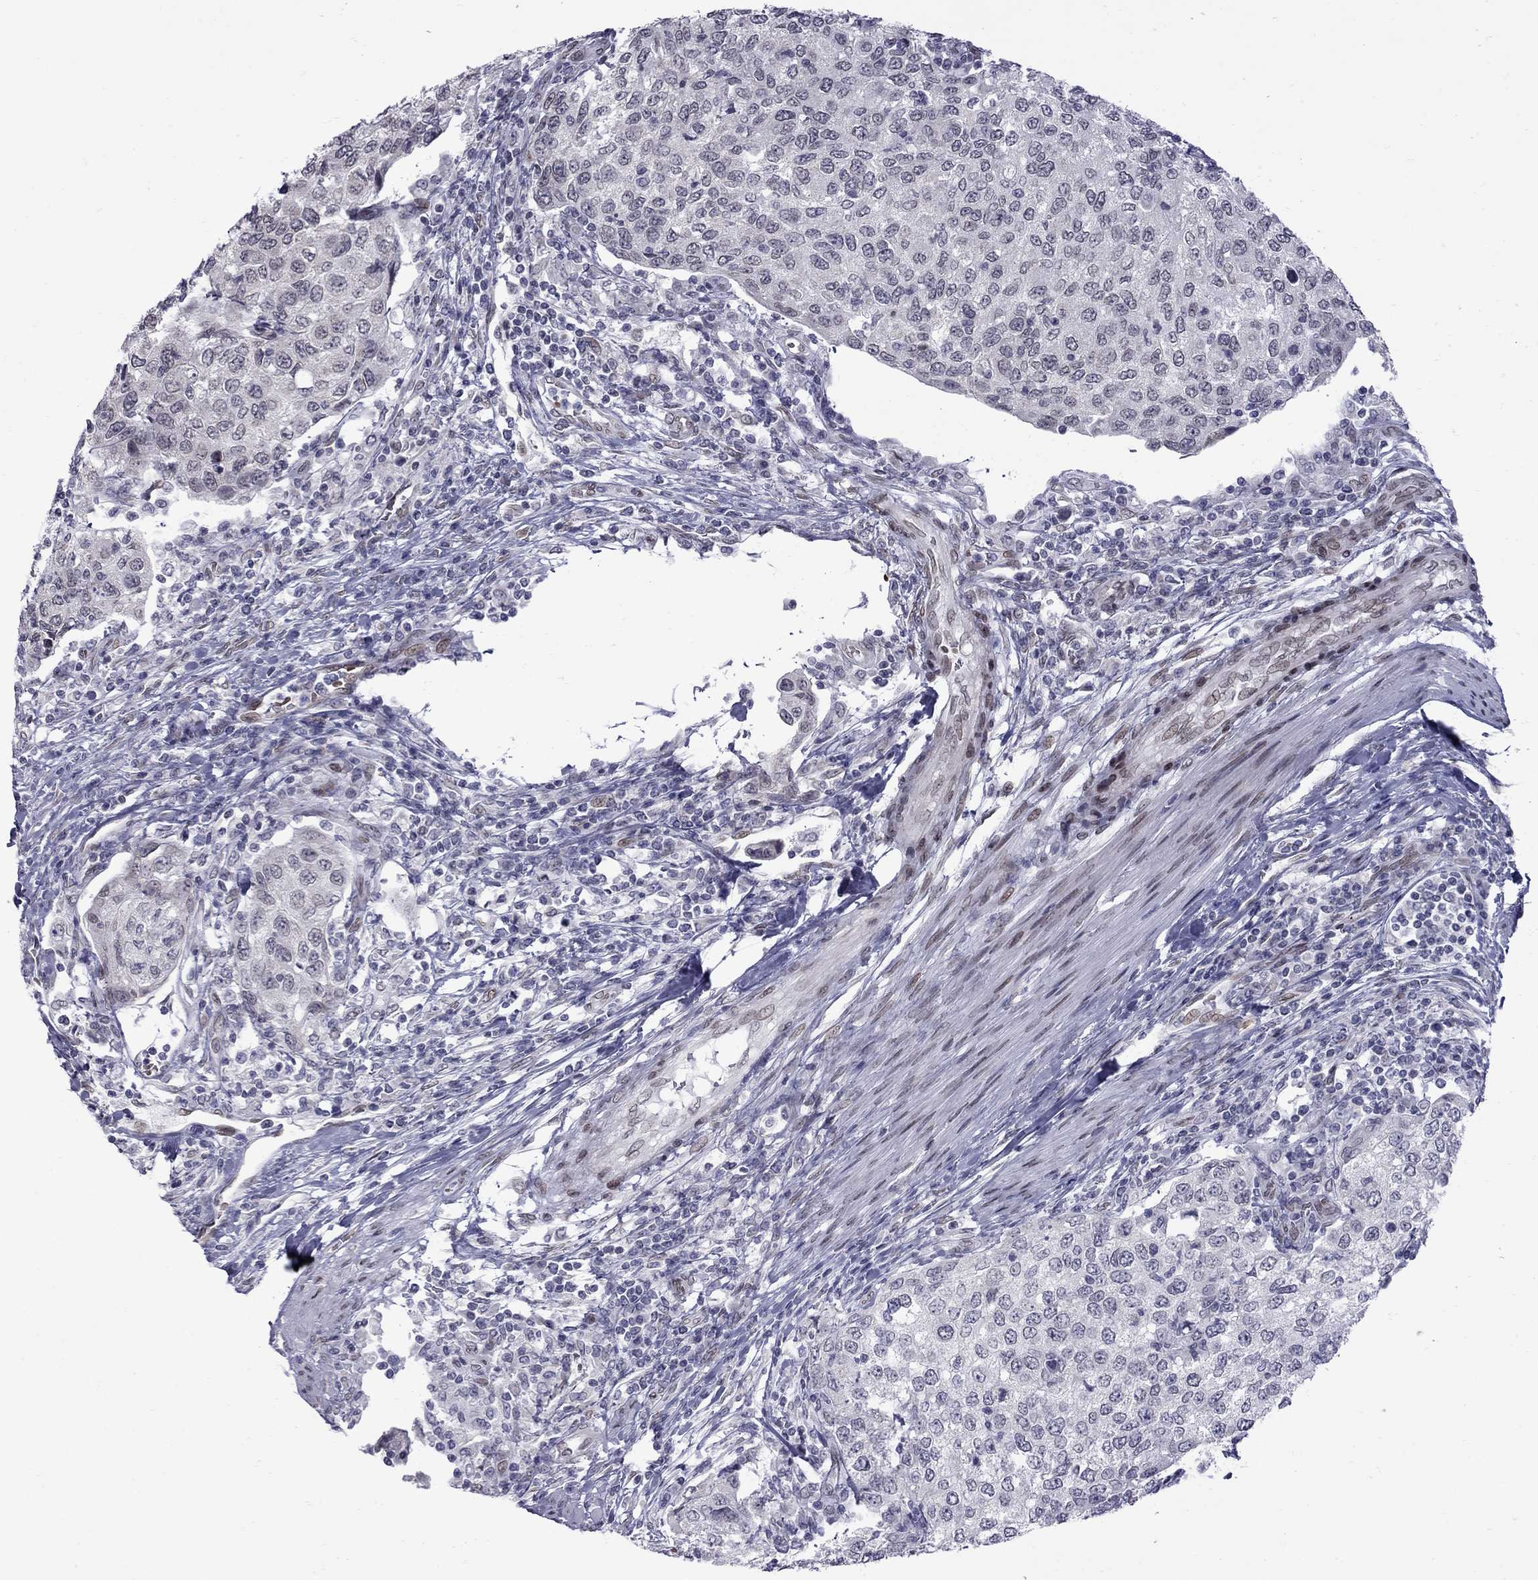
{"staining": {"intensity": "negative", "quantity": "none", "location": "none"}, "tissue": "urothelial cancer", "cell_type": "Tumor cells", "image_type": "cancer", "snomed": [{"axis": "morphology", "description": "Urothelial carcinoma, High grade"}, {"axis": "topography", "description": "Urinary bladder"}], "caption": "Human urothelial cancer stained for a protein using immunohistochemistry displays no positivity in tumor cells.", "gene": "CLTCL1", "patient": {"sex": "female", "age": 78}}